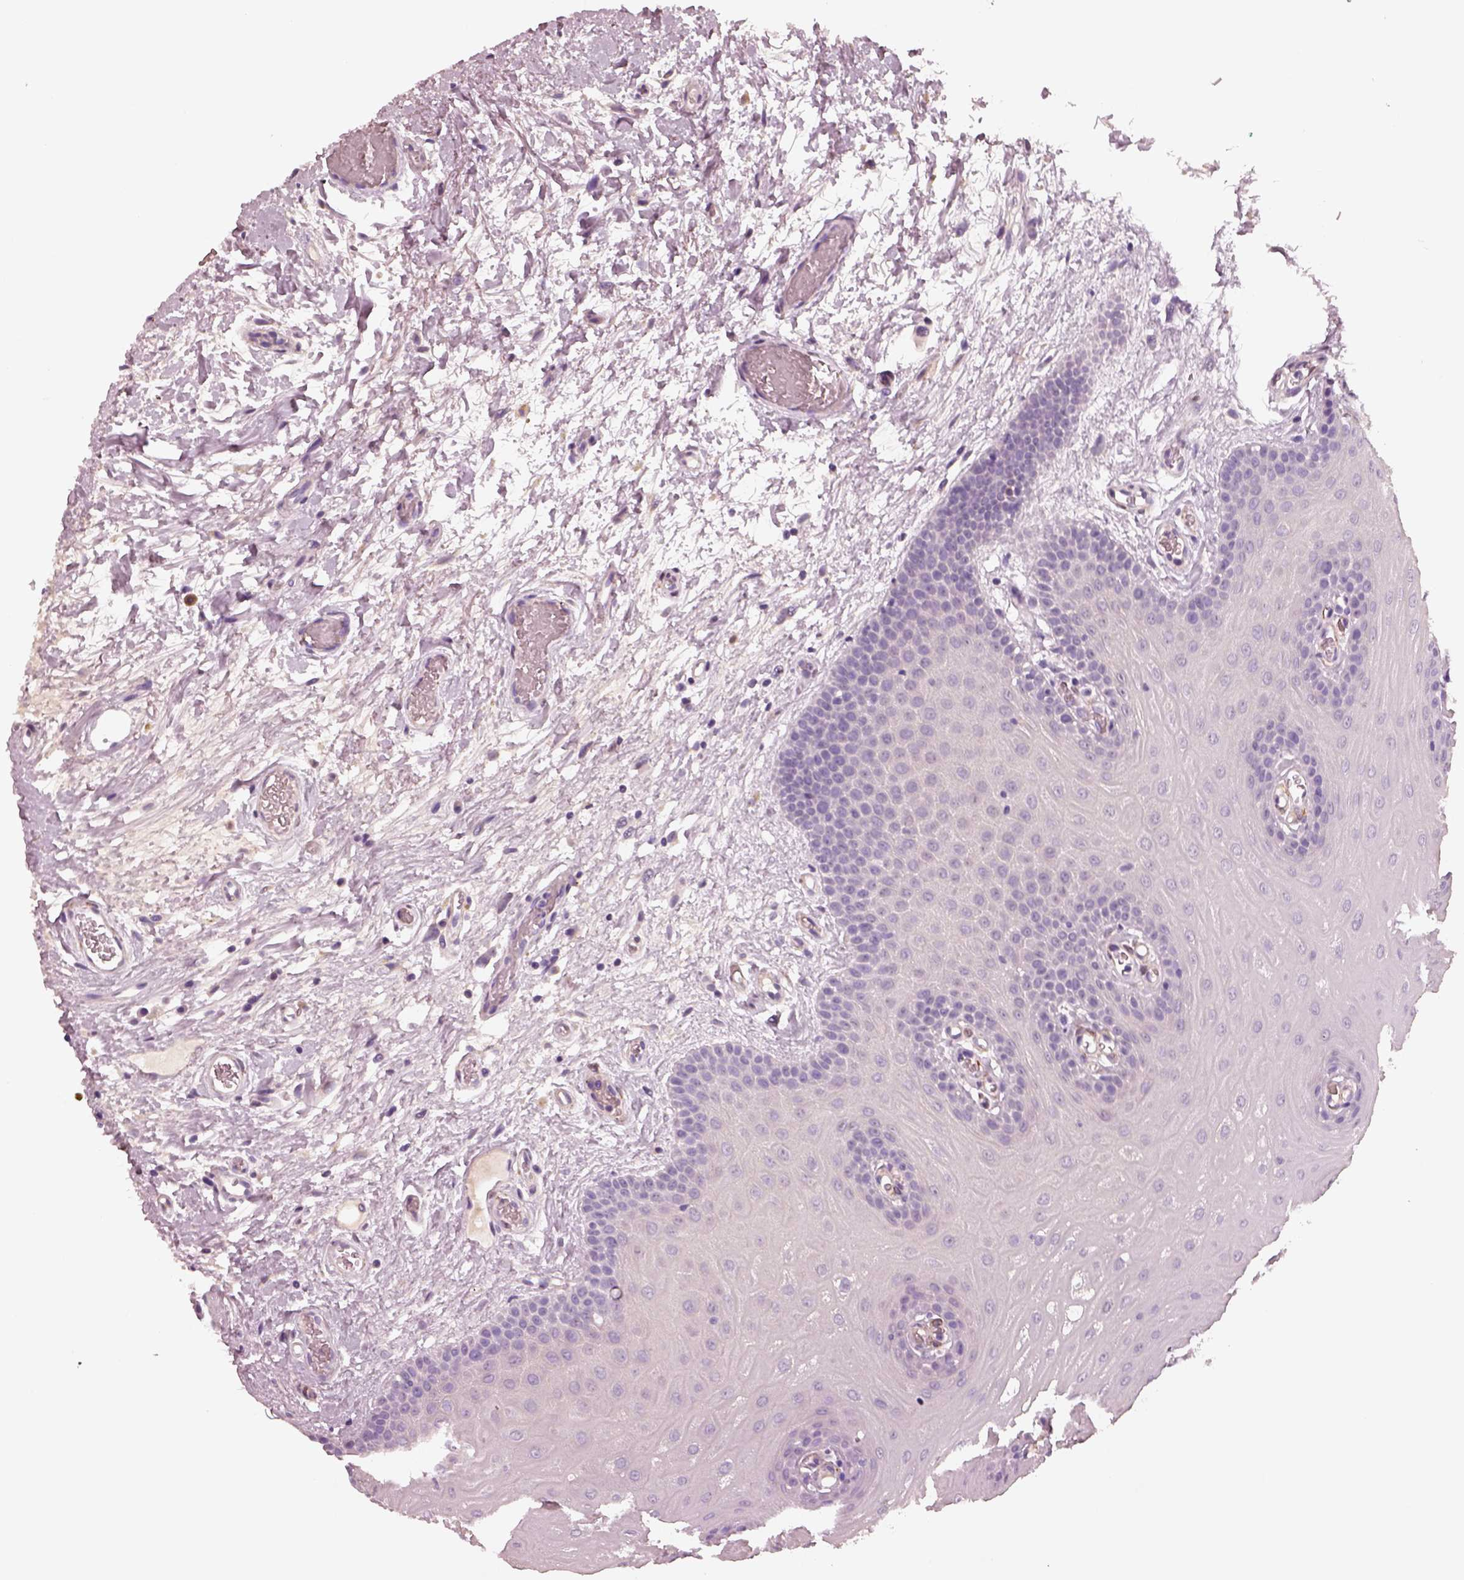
{"staining": {"intensity": "negative", "quantity": "none", "location": "none"}, "tissue": "oral mucosa", "cell_type": "Squamous epithelial cells", "image_type": "normal", "snomed": [{"axis": "morphology", "description": "Normal tissue, NOS"}, {"axis": "morphology", "description": "Squamous cell carcinoma, NOS"}, {"axis": "topography", "description": "Oral tissue"}, {"axis": "topography", "description": "Head-Neck"}], "caption": "The immunohistochemistry (IHC) micrograph has no significant expression in squamous epithelial cells of oral mucosa.", "gene": "RS1", "patient": {"sex": "male", "age": 78}}